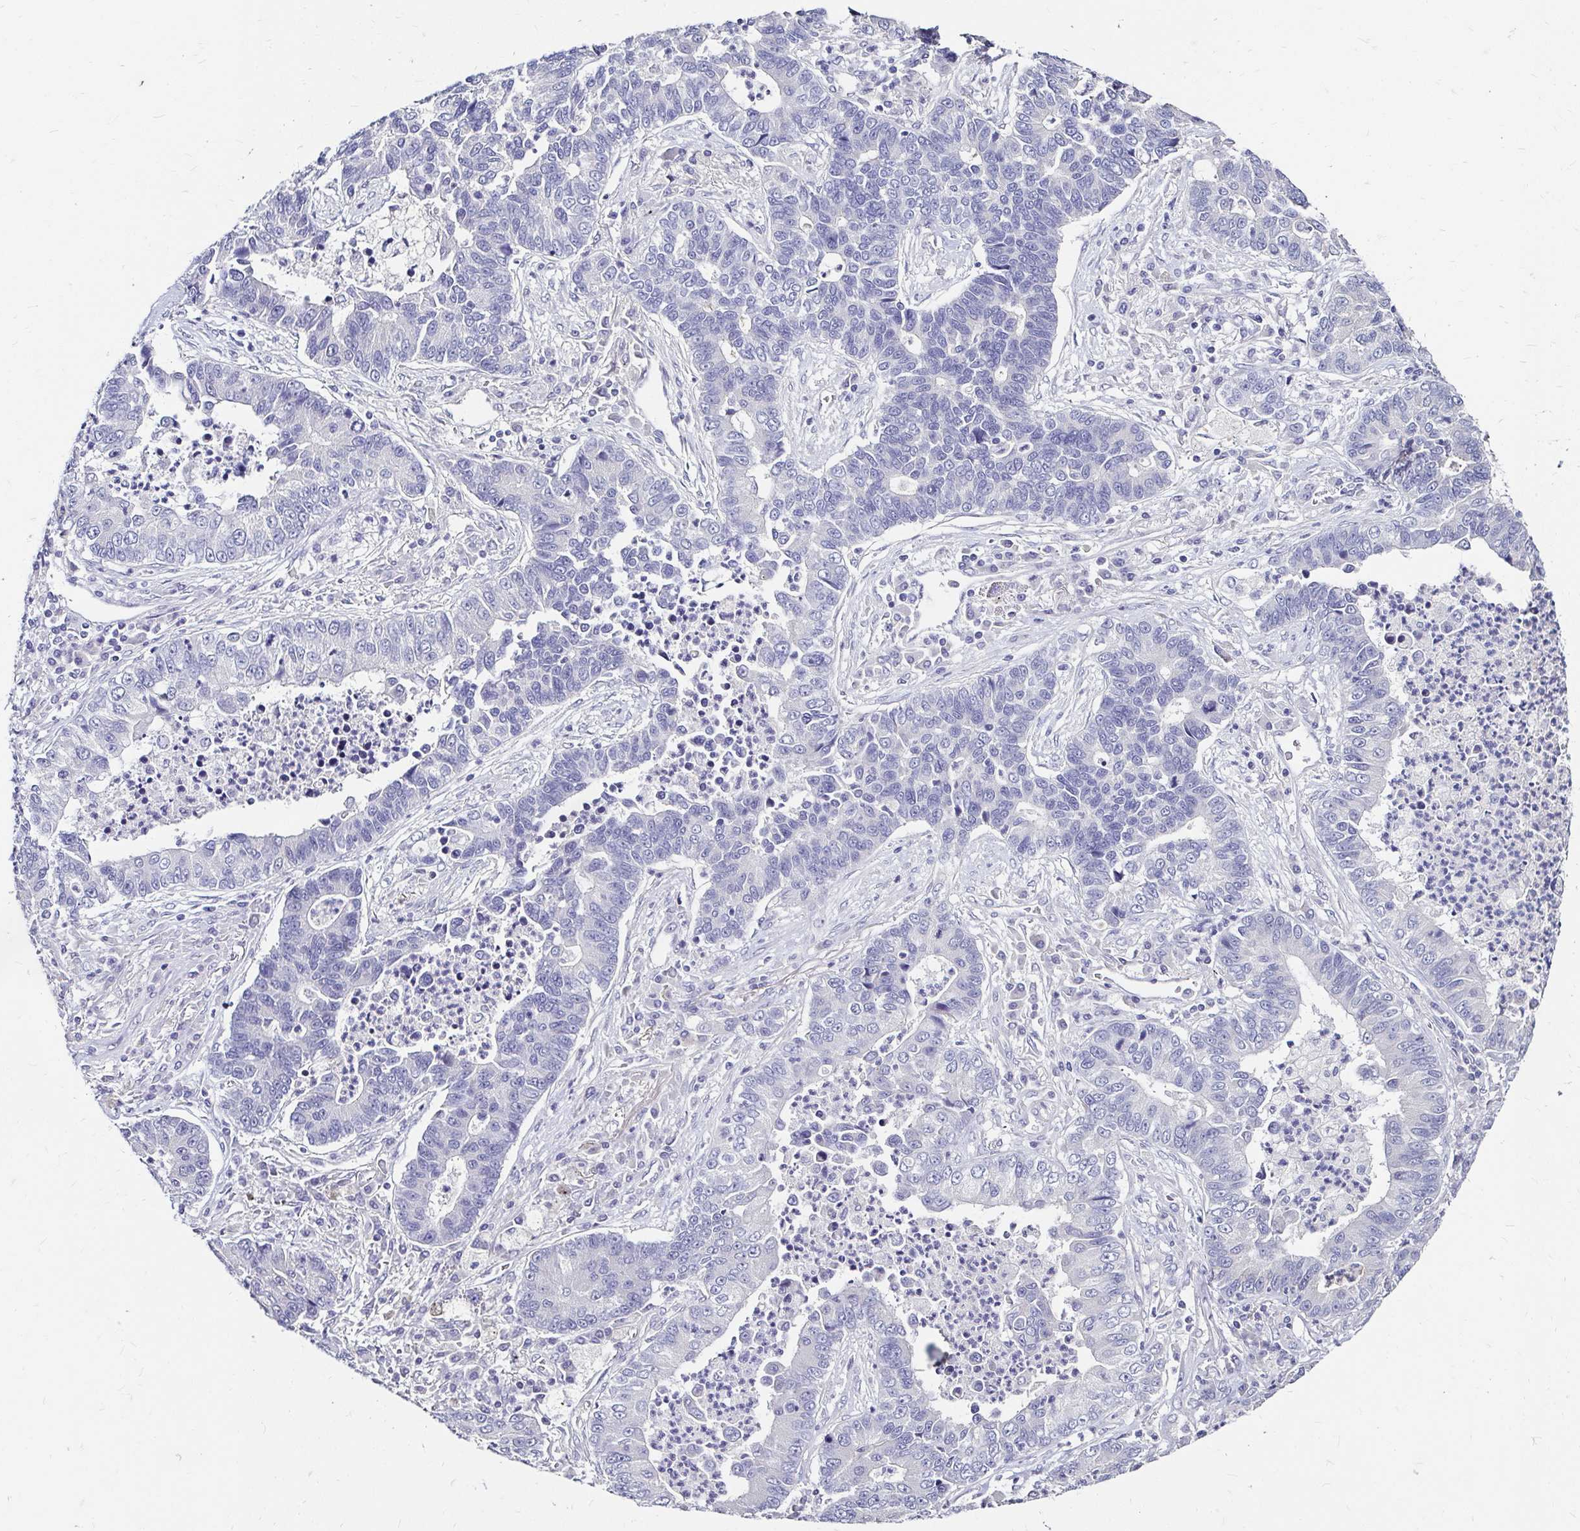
{"staining": {"intensity": "negative", "quantity": "none", "location": "none"}, "tissue": "lung cancer", "cell_type": "Tumor cells", "image_type": "cancer", "snomed": [{"axis": "morphology", "description": "Adenocarcinoma, NOS"}, {"axis": "topography", "description": "Lung"}], "caption": "Immunohistochemistry (IHC) of adenocarcinoma (lung) reveals no positivity in tumor cells.", "gene": "SCG3", "patient": {"sex": "female", "age": 57}}